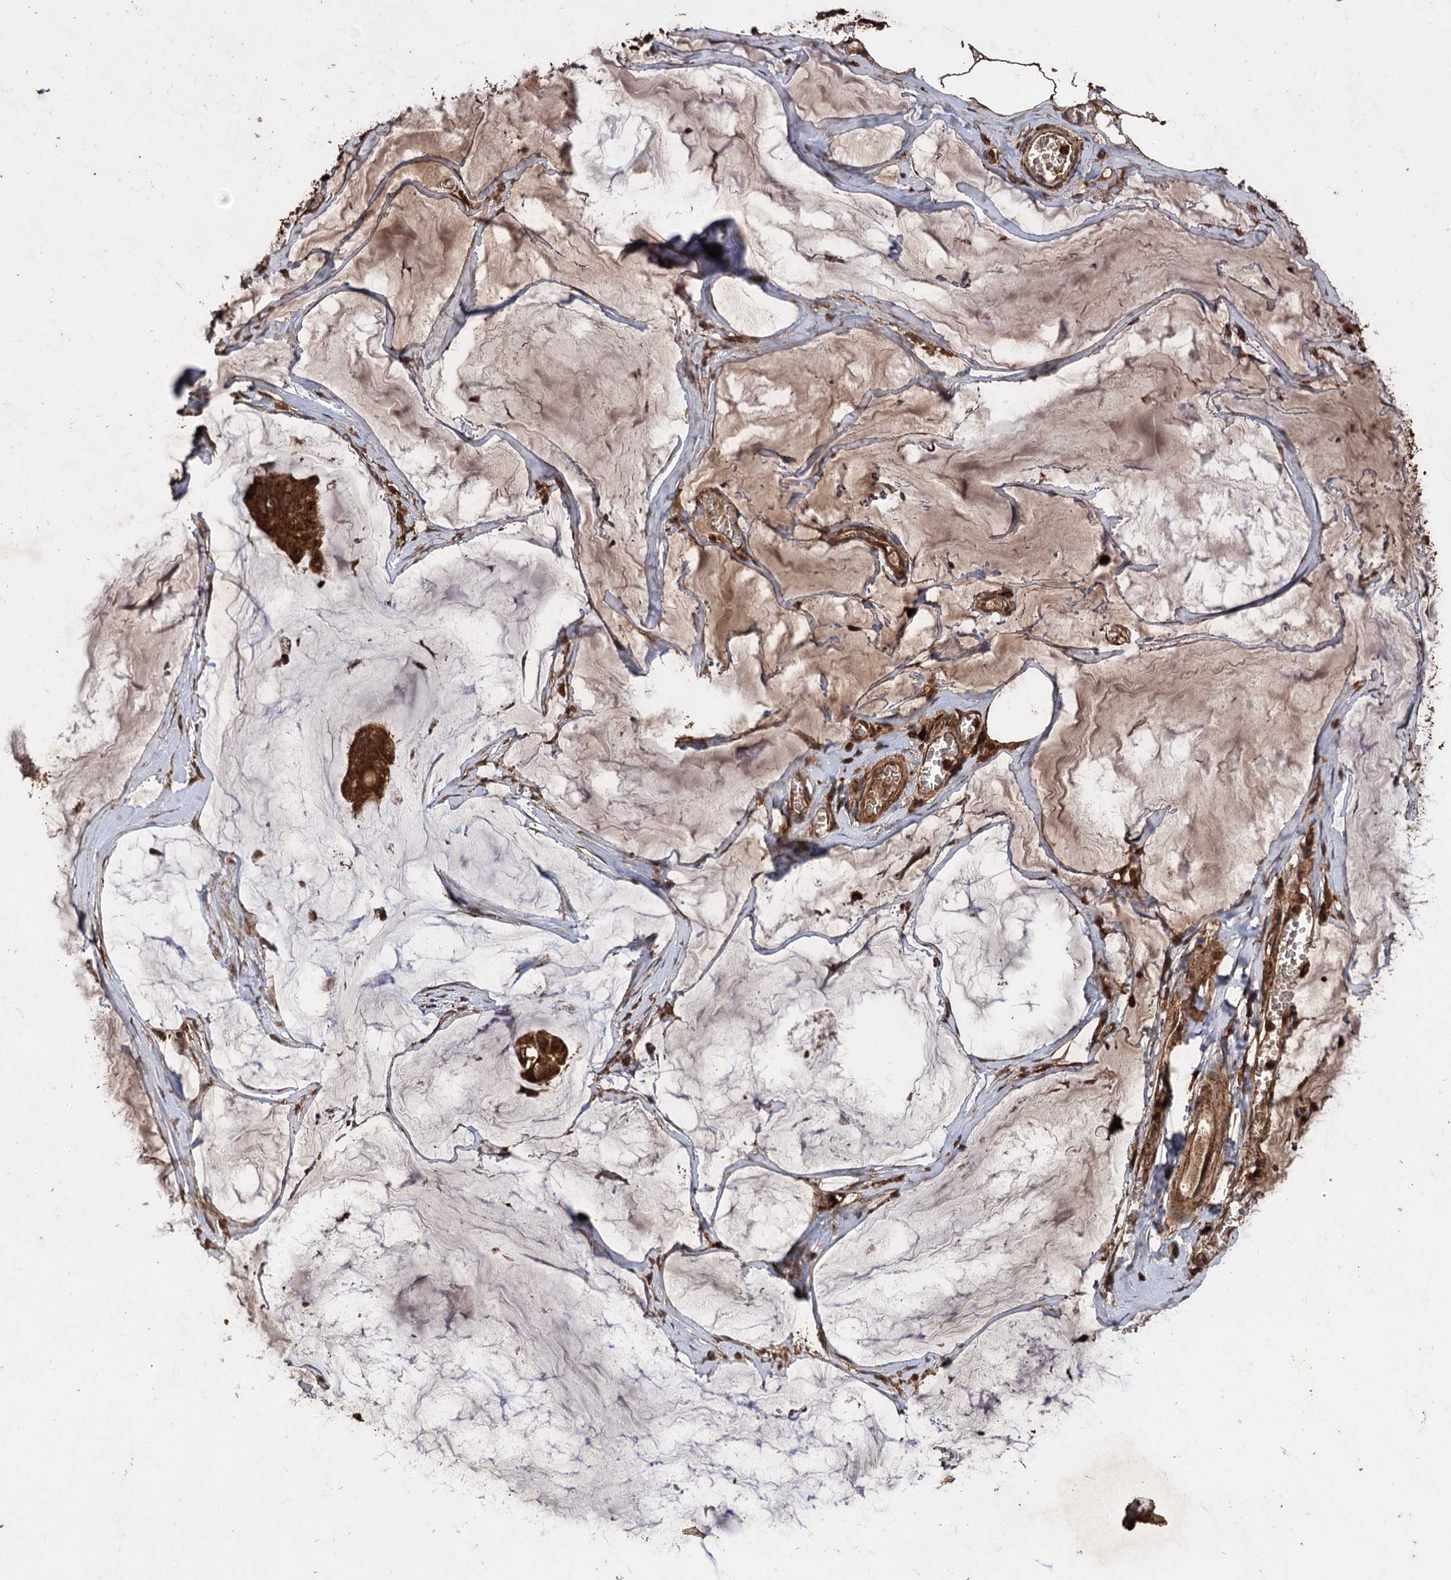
{"staining": {"intensity": "strong", "quantity": ">75%", "location": "cytoplasmic/membranous"}, "tissue": "ovarian cancer", "cell_type": "Tumor cells", "image_type": "cancer", "snomed": [{"axis": "morphology", "description": "Cystadenocarcinoma, mucinous, NOS"}, {"axis": "topography", "description": "Ovary"}], "caption": "A high-resolution image shows immunohistochemistry staining of ovarian mucinous cystadenocarcinoma, which demonstrates strong cytoplasmic/membranous positivity in about >75% of tumor cells.", "gene": "IPO4", "patient": {"sex": "female", "age": 73}}